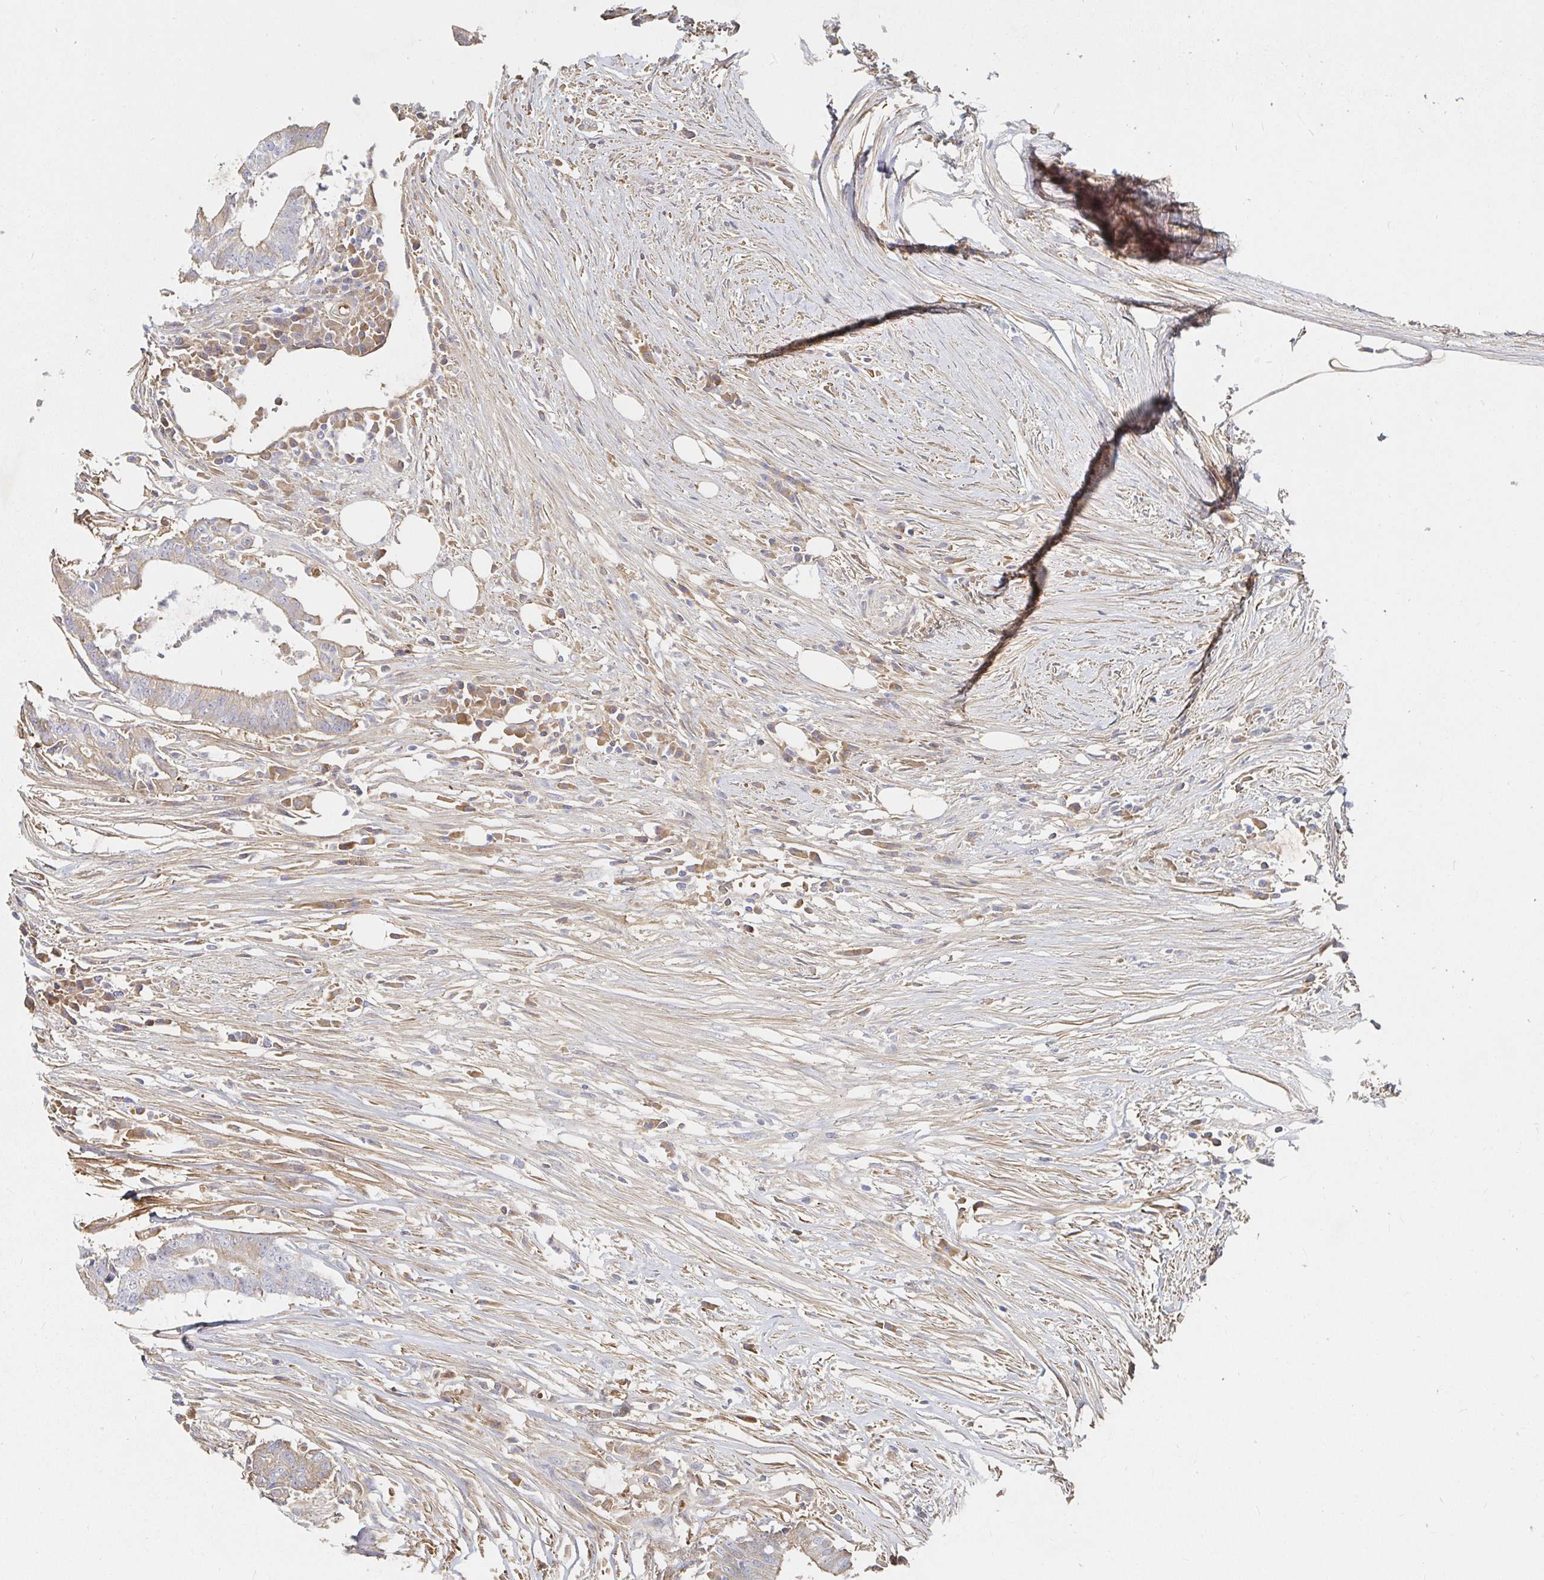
{"staining": {"intensity": "weak", "quantity": "25%-75%", "location": "cytoplasmic/membranous"}, "tissue": "colorectal cancer", "cell_type": "Tumor cells", "image_type": "cancer", "snomed": [{"axis": "morphology", "description": "Adenocarcinoma, NOS"}, {"axis": "topography", "description": "Colon"}], "caption": "This histopathology image exhibits immunohistochemistry staining of colorectal cancer (adenocarcinoma), with low weak cytoplasmic/membranous staining in about 25%-75% of tumor cells.", "gene": "NME9", "patient": {"sex": "female", "age": 43}}